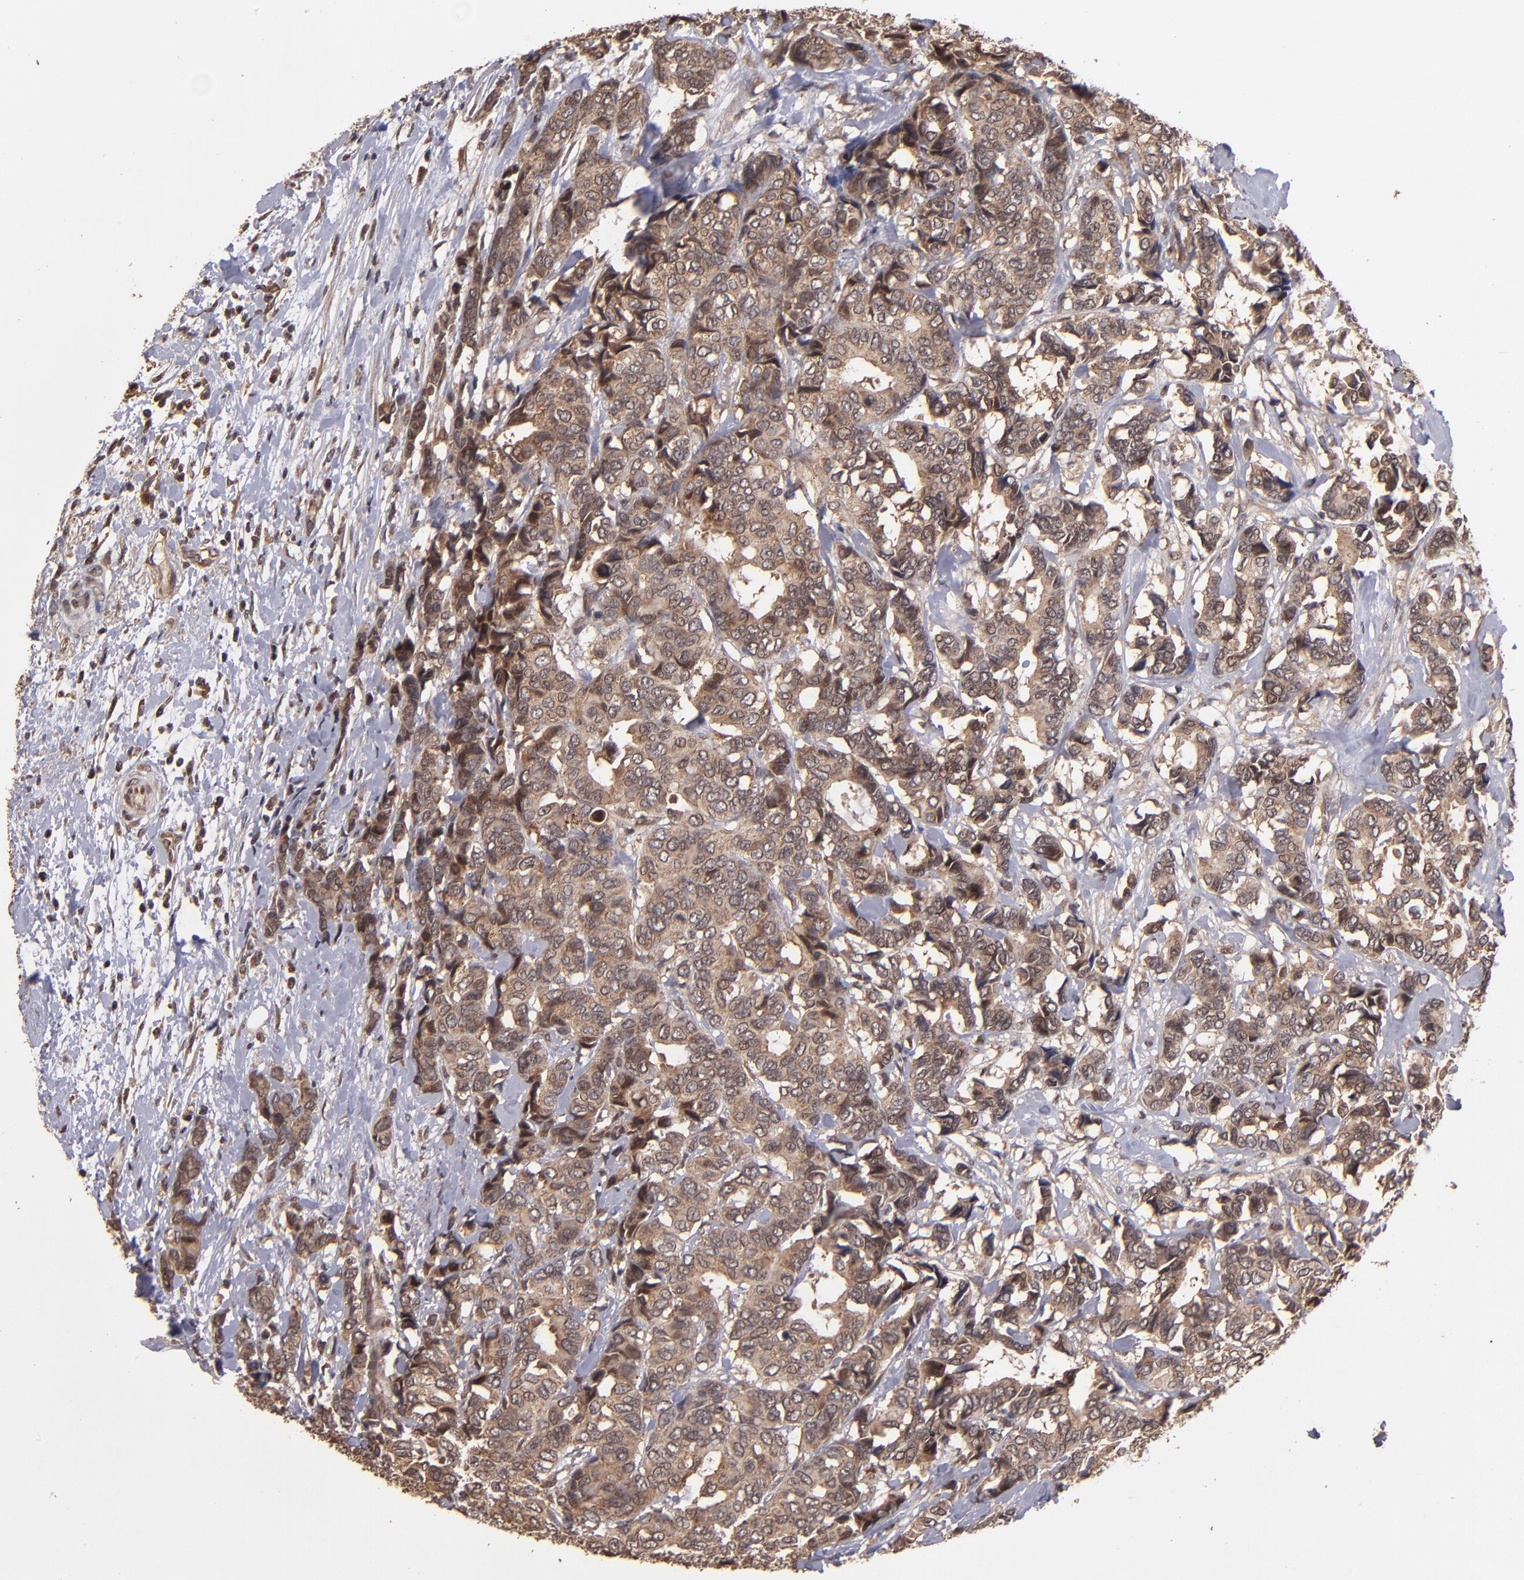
{"staining": {"intensity": "moderate", "quantity": ">75%", "location": "cytoplasmic/membranous"}, "tissue": "breast cancer", "cell_type": "Tumor cells", "image_type": "cancer", "snomed": [{"axis": "morphology", "description": "Duct carcinoma"}, {"axis": "topography", "description": "Breast"}], "caption": "Immunohistochemical staining of human breast cancer (intraductal carcinoma) displays moderate cytoplasmic/membranous protein staining in about >75% of tumor cells. (Brightfield microscopy of DAB IHC at high magnification).", "gene": "NFE2L2", "patient": {"sex": "female", "age": 87}}